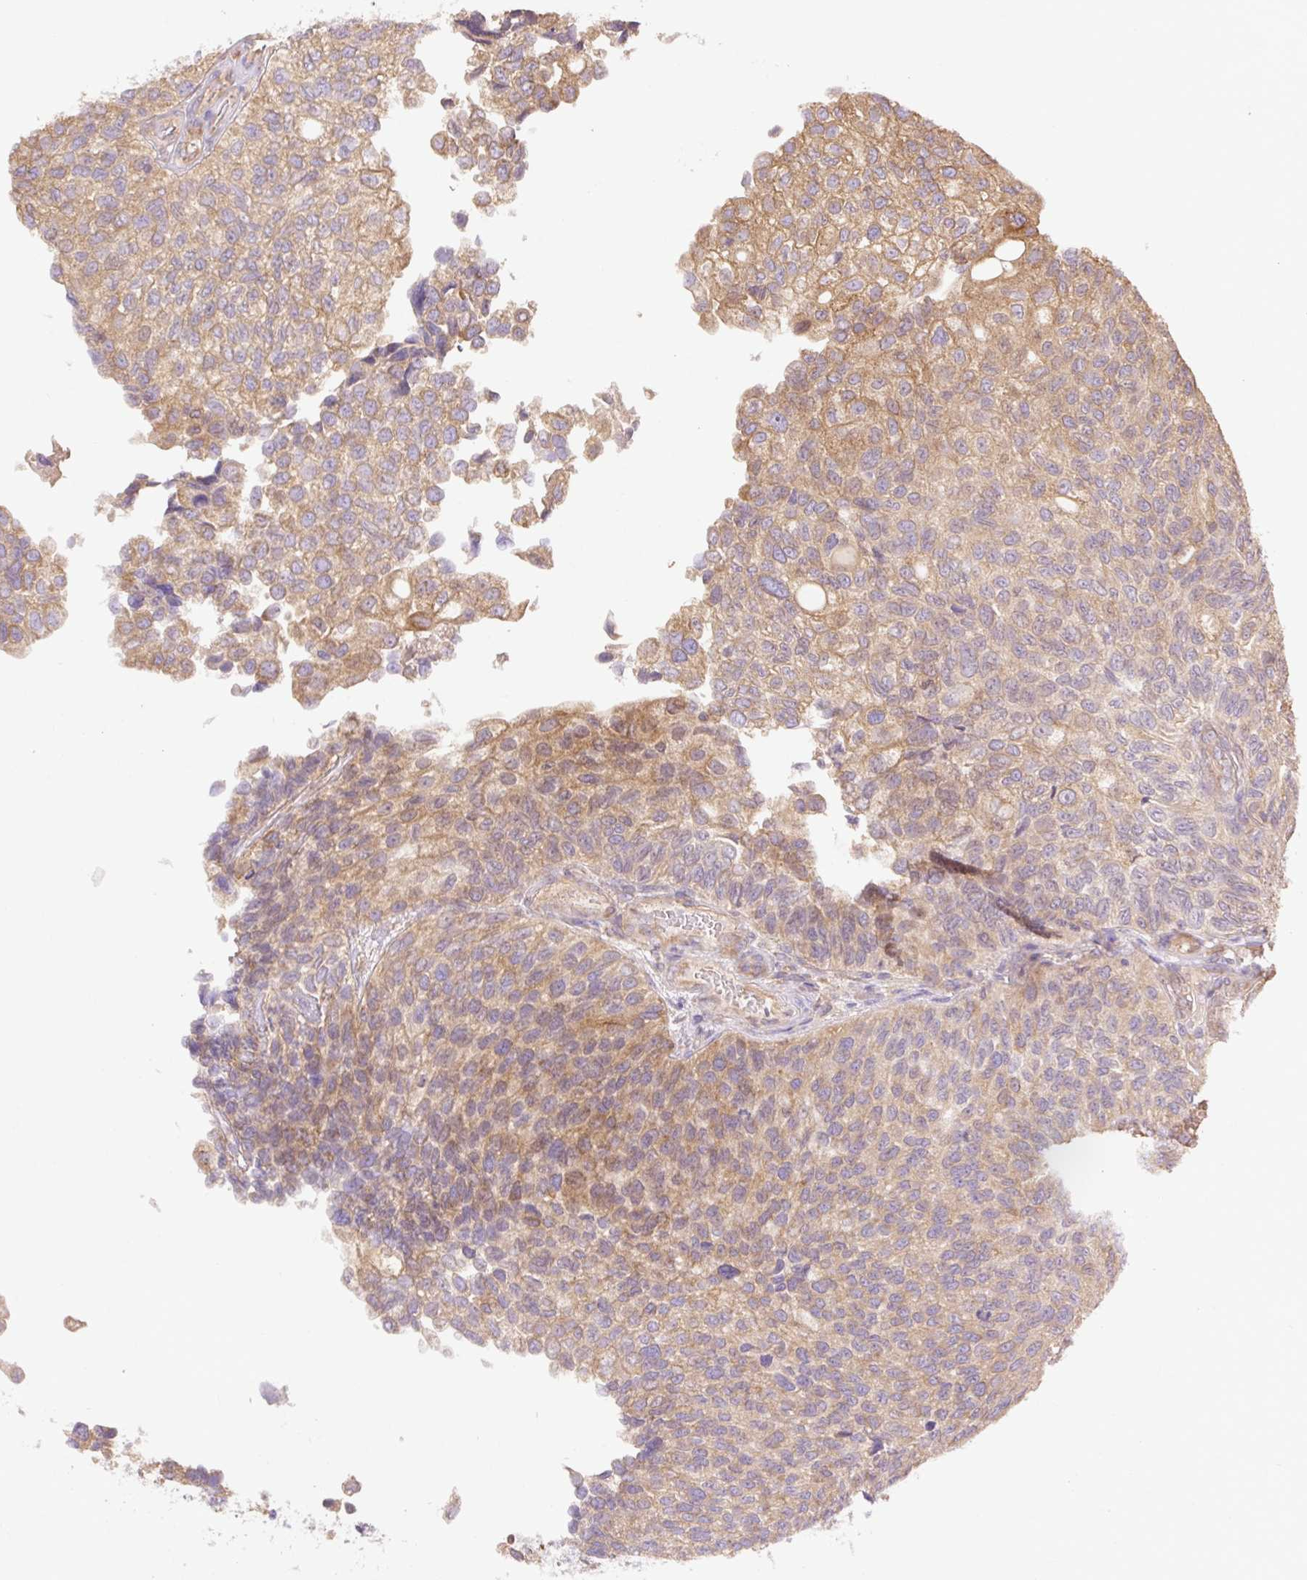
{"staining": {"intensity": "moderate", "quantity": "25%-75%", "location": "cytoplasmic/membranous"}, "tissue": "urothelial cancer", "cell_type": "Tumor cells", "image_type": "cancer", "snomed": [{"axis": "morphology", "description": "Urothelial carcinoma, NOS"}, {"axis": "topography", "description": "Urinary bladder"}], "caption": "Immunohistochemistry photomicrograph of transitional cell carcinoma stained for a protein (brown), which demonstrates medium levels of moderate cytoplasmic/membranous staining in approximately 25%-75% of tumor cells.", "gene": "DESI1", "patient": {"sex": "male", "age": 87}}